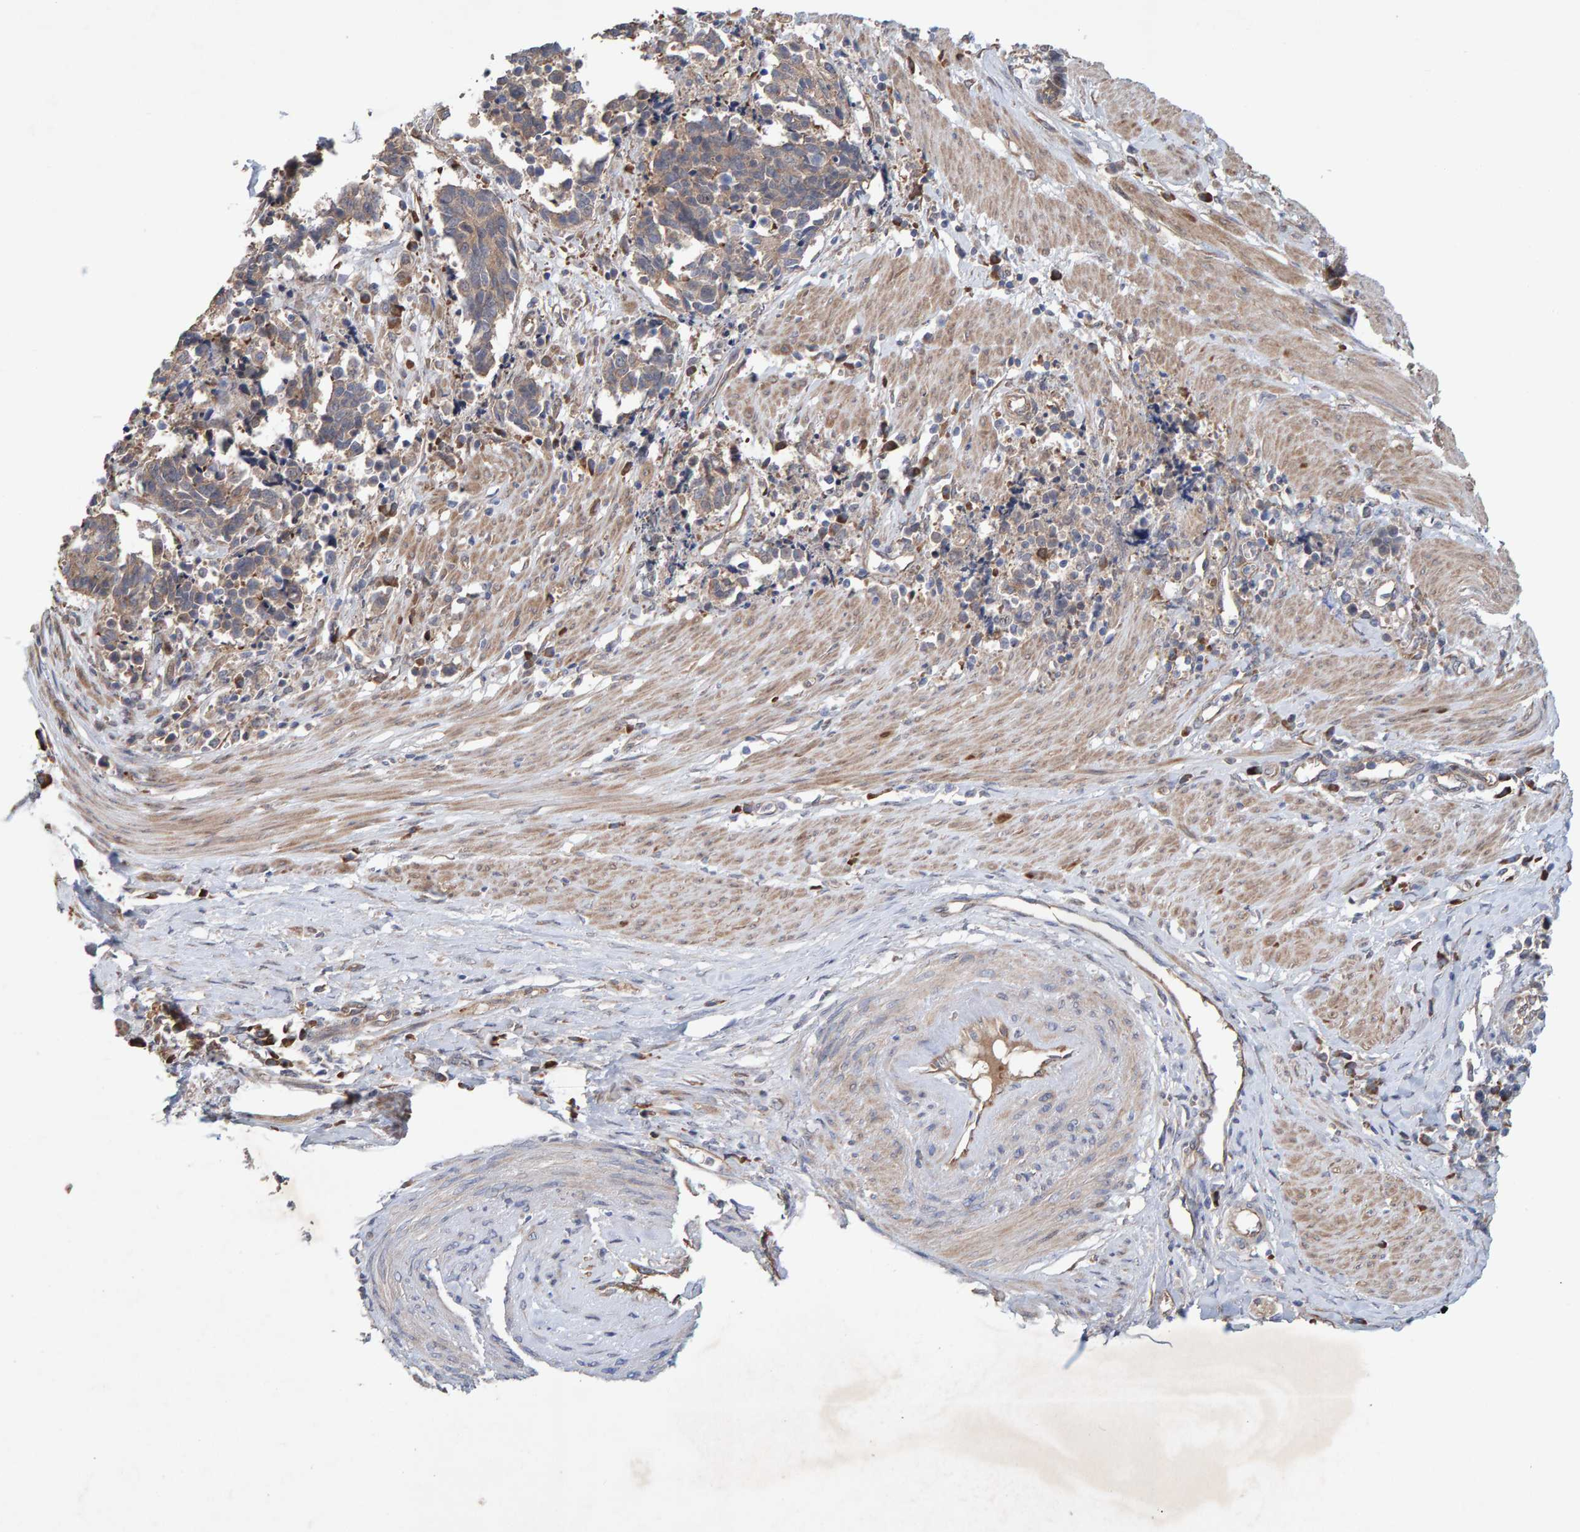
{"staining": {"intensity": "weak", "quantity": ">75%", "location": "cytoplasmic/membranous"}, "tissue": "cervical cancer", "cell_type": "Tumor cells", "image_type": "cancer", "snomed": [{"axis": "morphology", "description": "Normal tissue, NOS"}, {"axis": "morphology", "description": "Squamous cell carcinoma, NOS"}, {"axis": "topography", "description": "Cervix"}], "caption": "Cervical squamous cell carcinoma was stained to show a protein in brown. There is low levels of weak cytoplasmic/membranous positivity in about >75% of tumor cells. Ihc stains the protein in brown and the nuclei are stained blue.", "gene": "LRSAM1", "patient": {"sex": "female", "age": 35}}